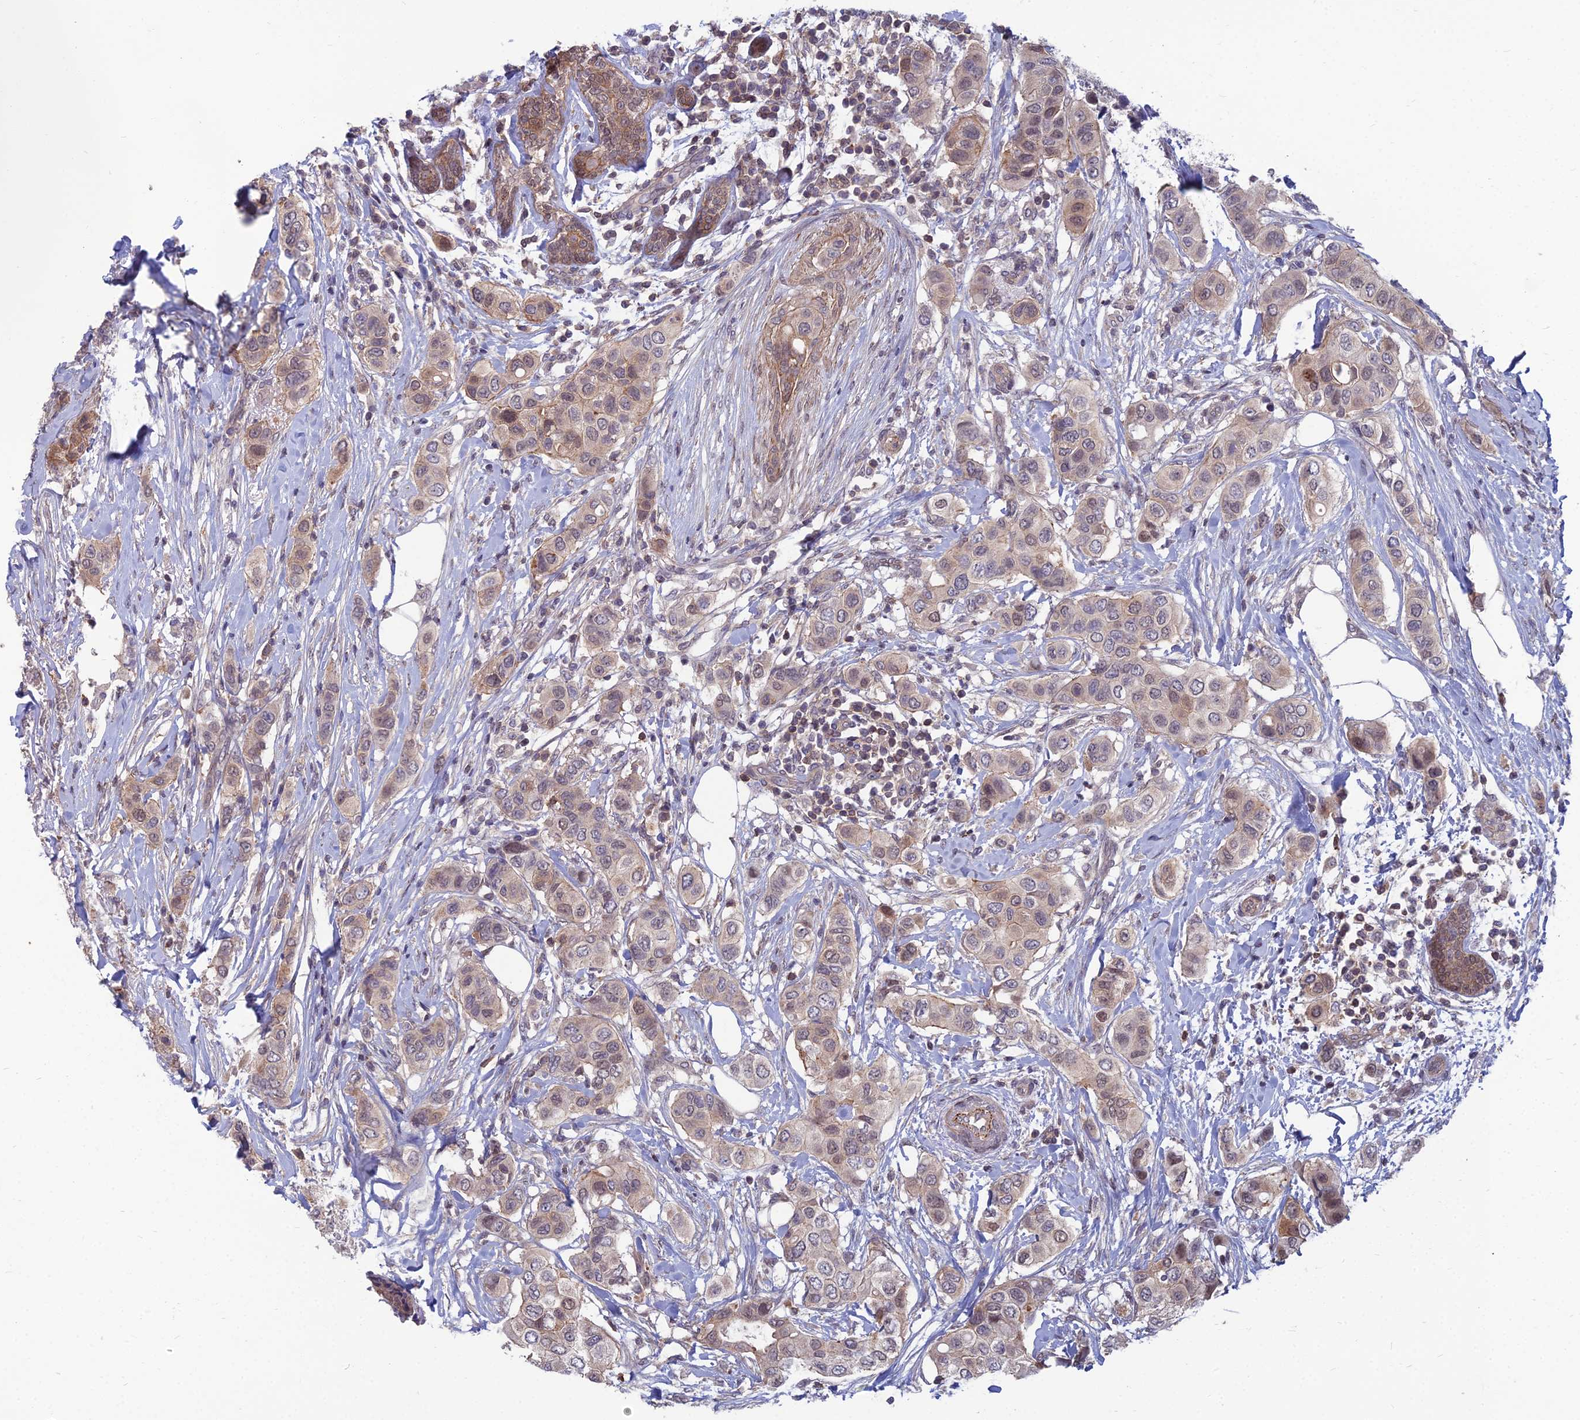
{"staining": {"intensity": "weak", "quantity": "<25%", "location": "cytoplasmic/membranous,nuclear"}, "tissue": "breast cancer", "cell_type": "Tumor cells", "image_type": "cancer", "snomed": [{"axis": "morphology", "description": "Lobular carcinoma"}, {"axis": "topography", "description": "Breast"}], "caption": "Breast cancer (lobular carcinoma) was stained to show a protein in brown. There is no significant positivity in tumor cells.", "gene": "OPA3", "patient": {"sex": "female", "age": 51}}